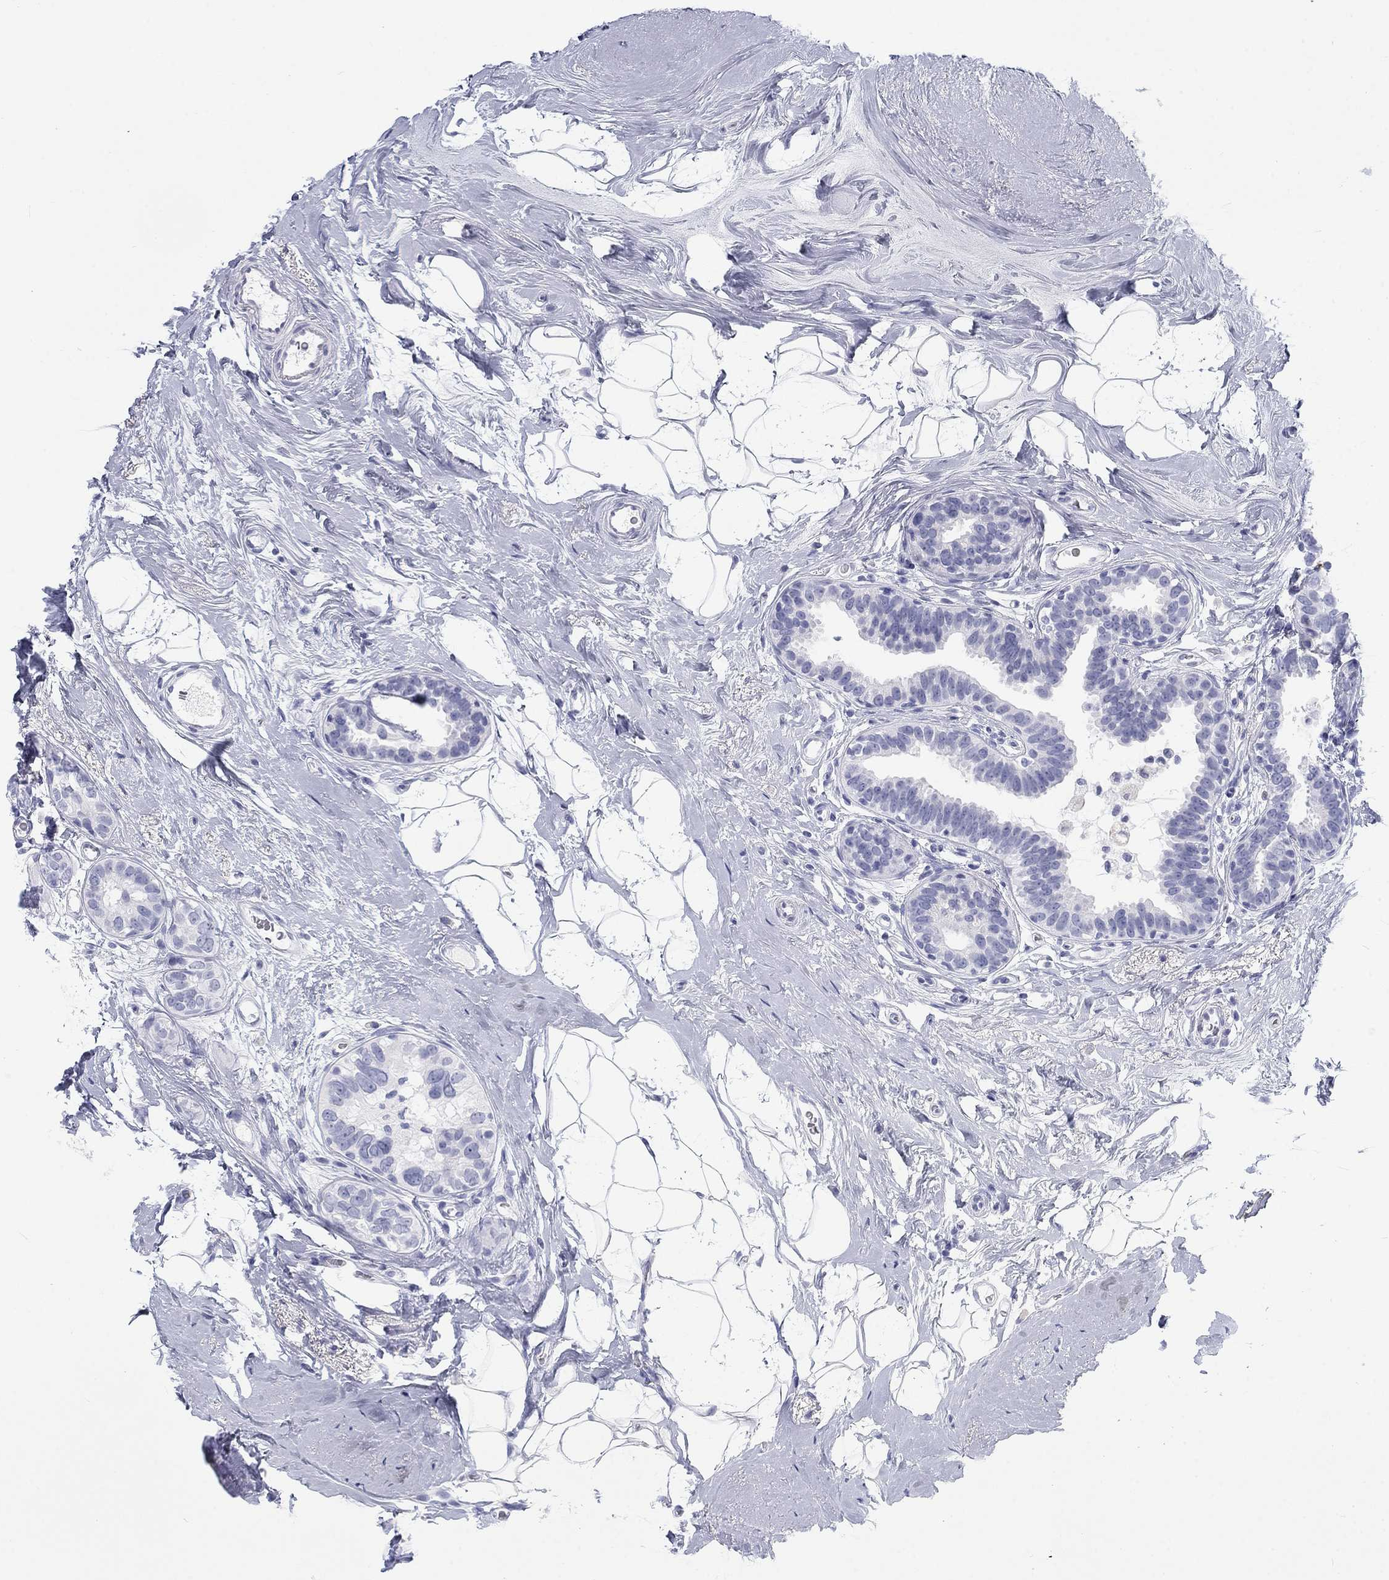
{"staining": {"intensity": "negative", "quantity": "none", "location": "none"}, "tissue": "breast cancer", "cell_type": "Tumor cells", "image_type": "cancer", "snomed": [{"axis": "morphology", "description": "Duct carcinoma"}, {"axis": "topography", "description": "Breast"}], "caption": "The histopathology image exhibits no significant staining in tumor cells of infiltrating ductal carcinoma (breast).", "gene": "CALB1", "patient": {"sex": "female", "age": 55}}